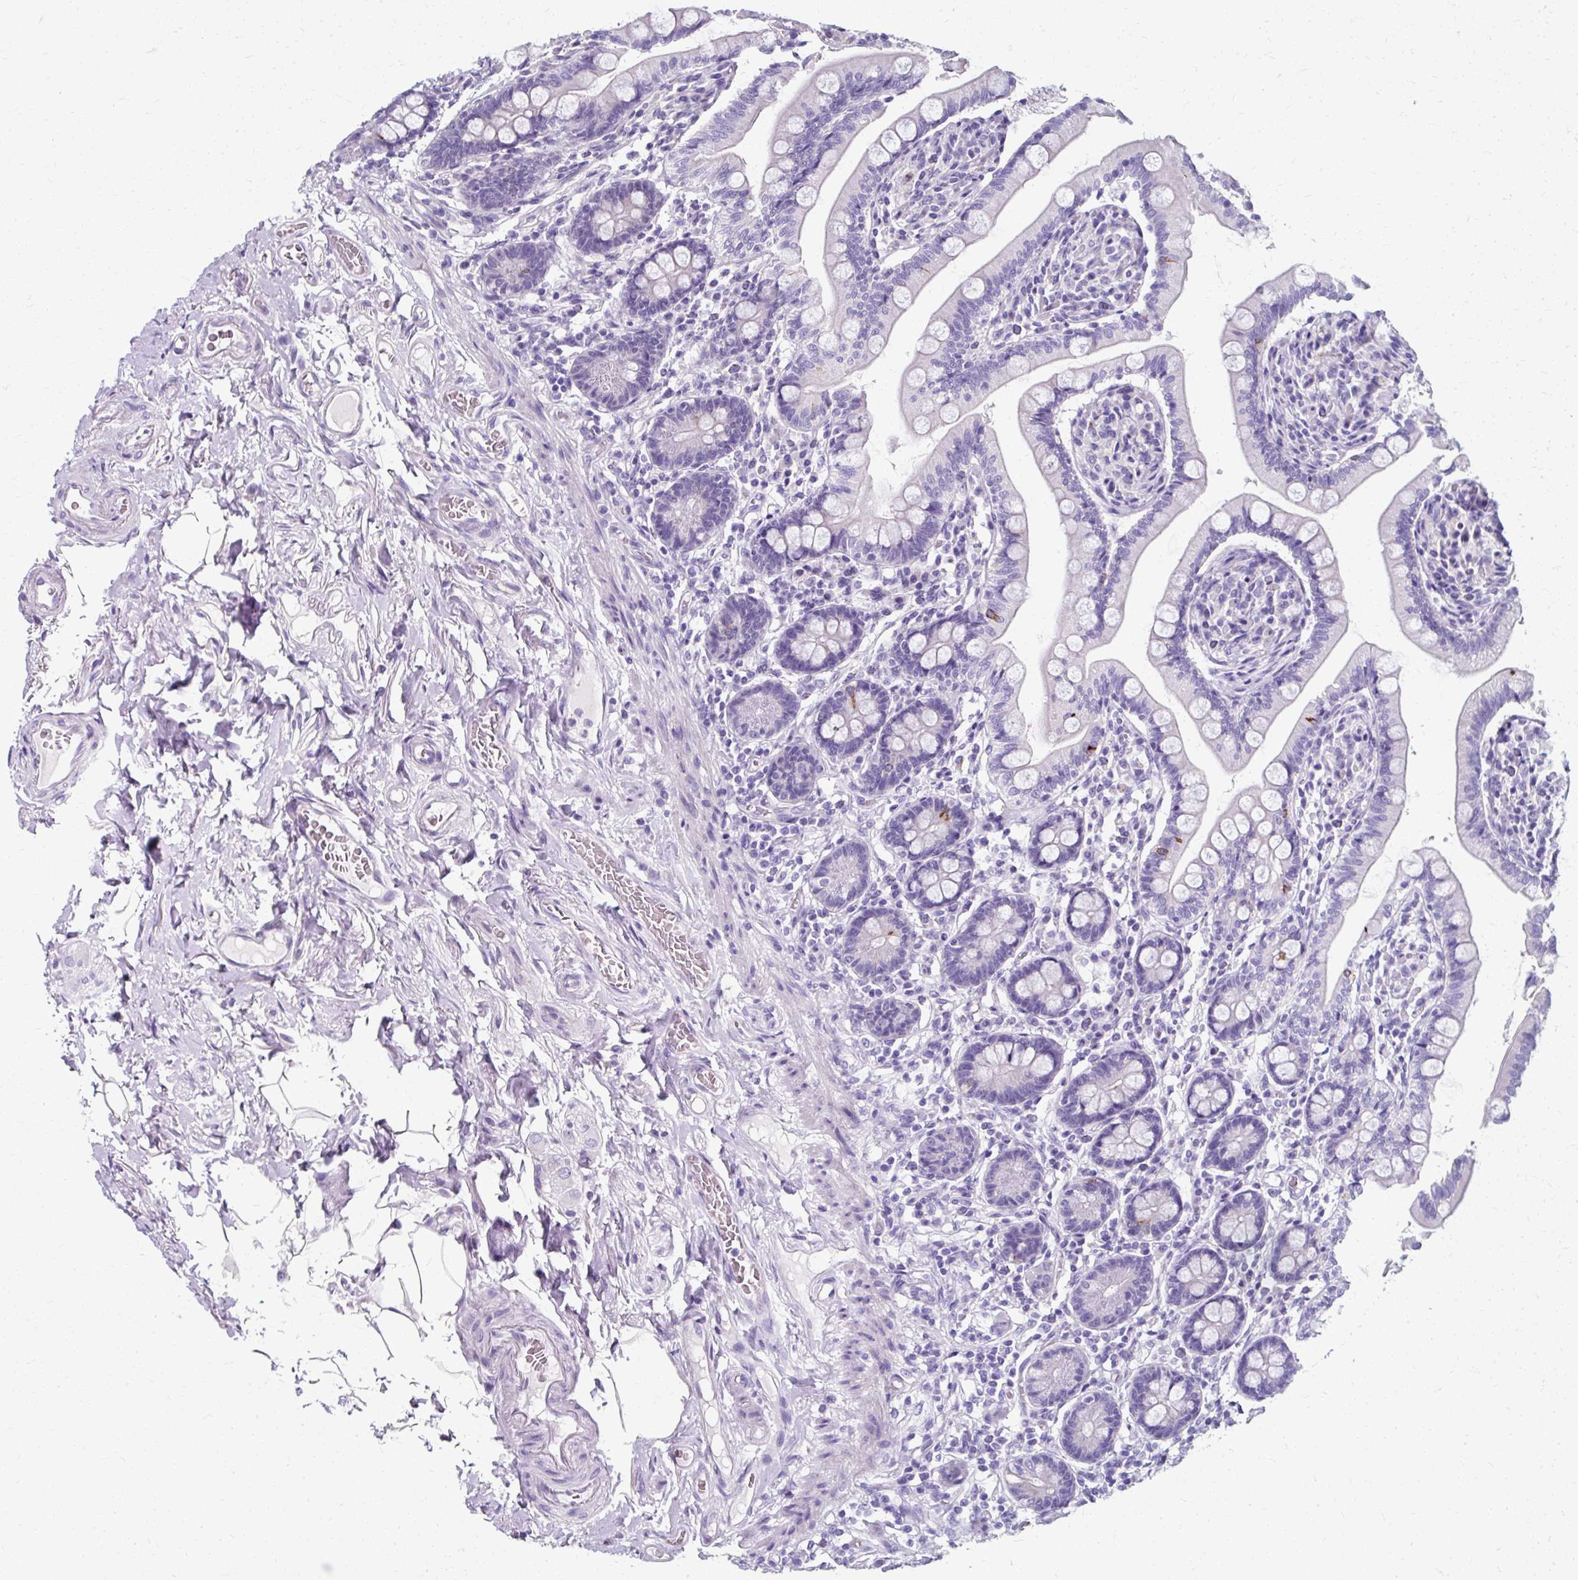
{"staining": {"intensity": "strong", "quantity": "<25%", "location": "cytoplasmic/membranous"}, "tissue": "small intestine", "cell_type": "Glandular cells", "image_type": "normal", "snomed": [{"axis": "morphology", "description": "Normal tissue, NOS"}, {"axis": "topography", "description": "Small intestine"}], "caption": "Immunohistochemistry (DAB (3,3'-diaminobenzidine)) staining of normal human small intestine shows strong cytoplasmic/membranous protein expression in approximately <25% of glandular cells.", "gene": "ZNF555", "patient": {"sex": "female", "age": 64}}